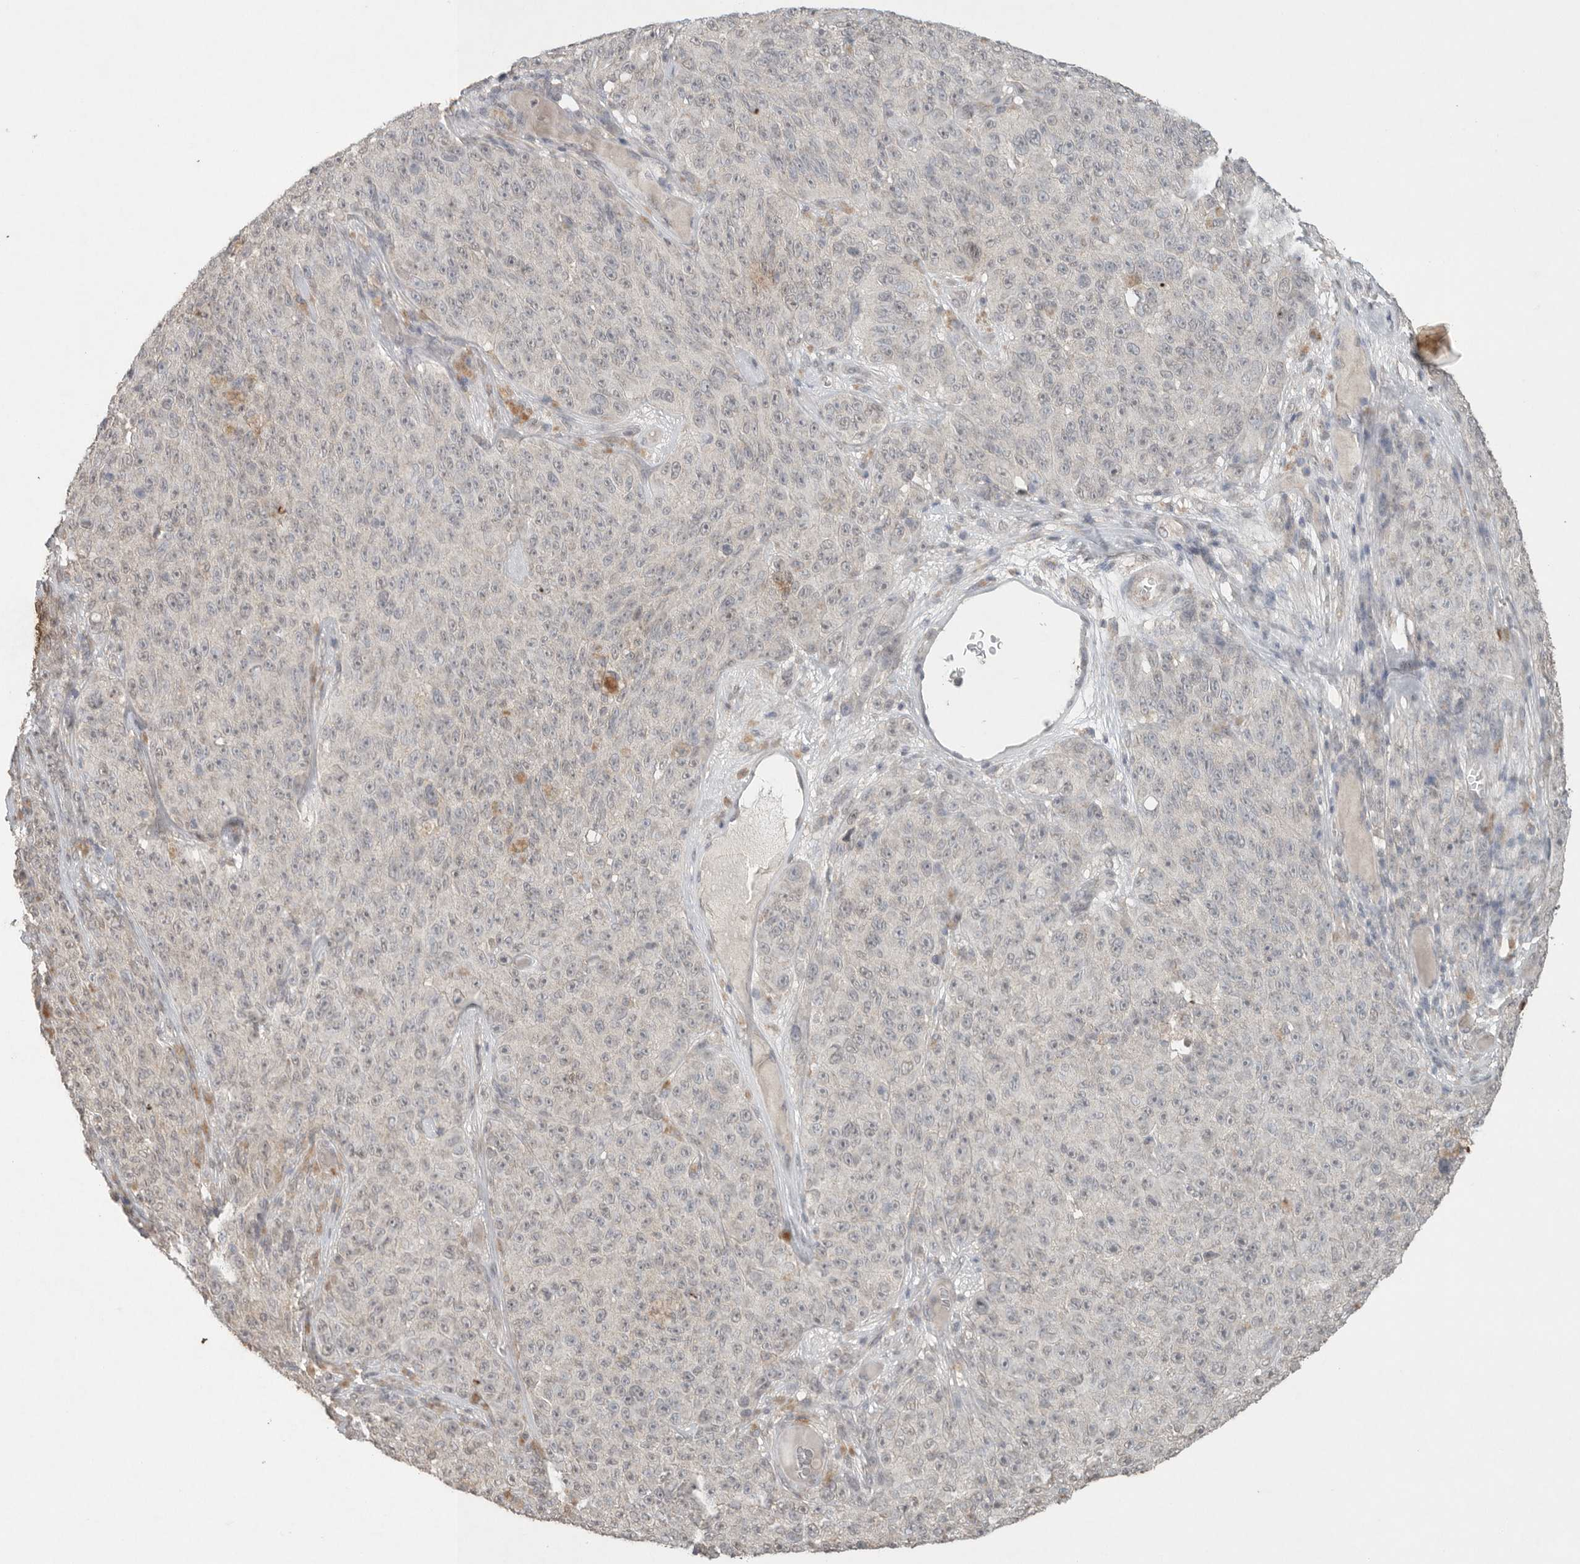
{"staining": {"intensity": "negative", "quantity": "none", "location": "none"}, "tissue": "melanoma", "cell_type": "Tumor cells", "image_type": "cancer", "snomed": [{"axis": "morphology", "description": "Malignant melanoma, NOS"}, {"axis": "topography", "description": "Skin"}], "caption": "This is an IHC histopathology image of human melanoma. There is no positivity in tumor cells.", "gene": "KLK5", "patient": {"sex": "female", "age": 82}}